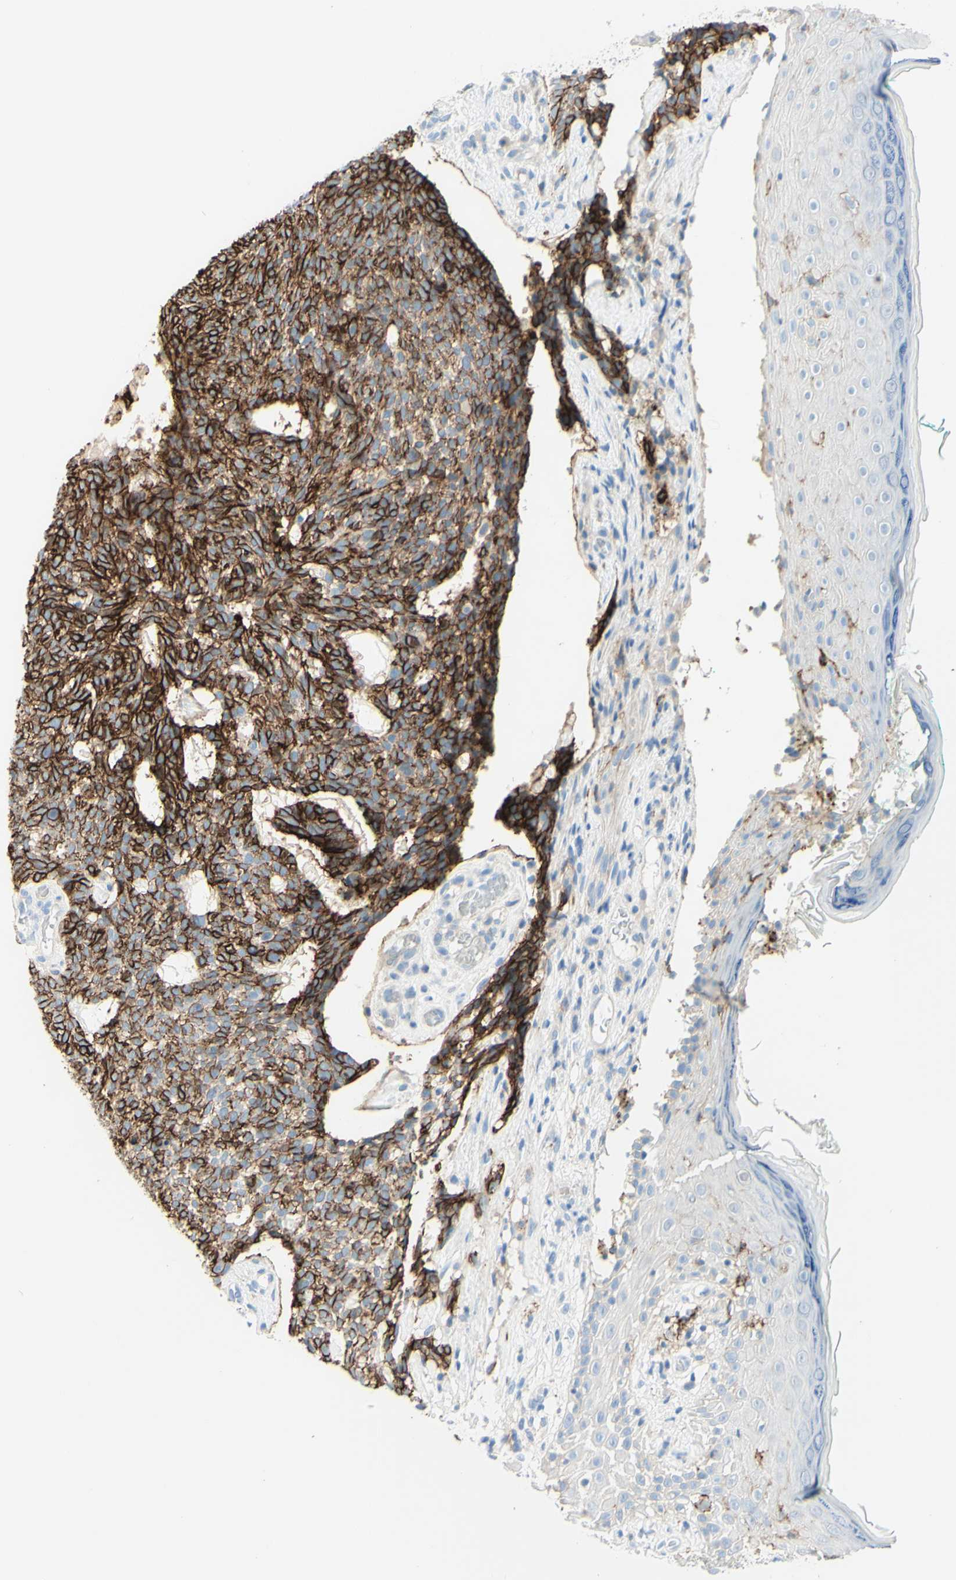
{"staining": {"intensity": "strong", "quantity": "25%-75%", "location": "cytoplasmic/membranous"}, "tissue": "skin cancer", "cell_type": "Tumor cells", "image_type": "cancer", "snomed": [{"axis": "morphology", "description": "Basal cell carcinoma"}, {"axis": "topography", "description": "Skin"}], "caption": "Human skin cancer stained with a protein marker exhibits strong staining in tumor cells.", "gene": "ALCAM", "patient": {"sex": "female", "age": 84}}